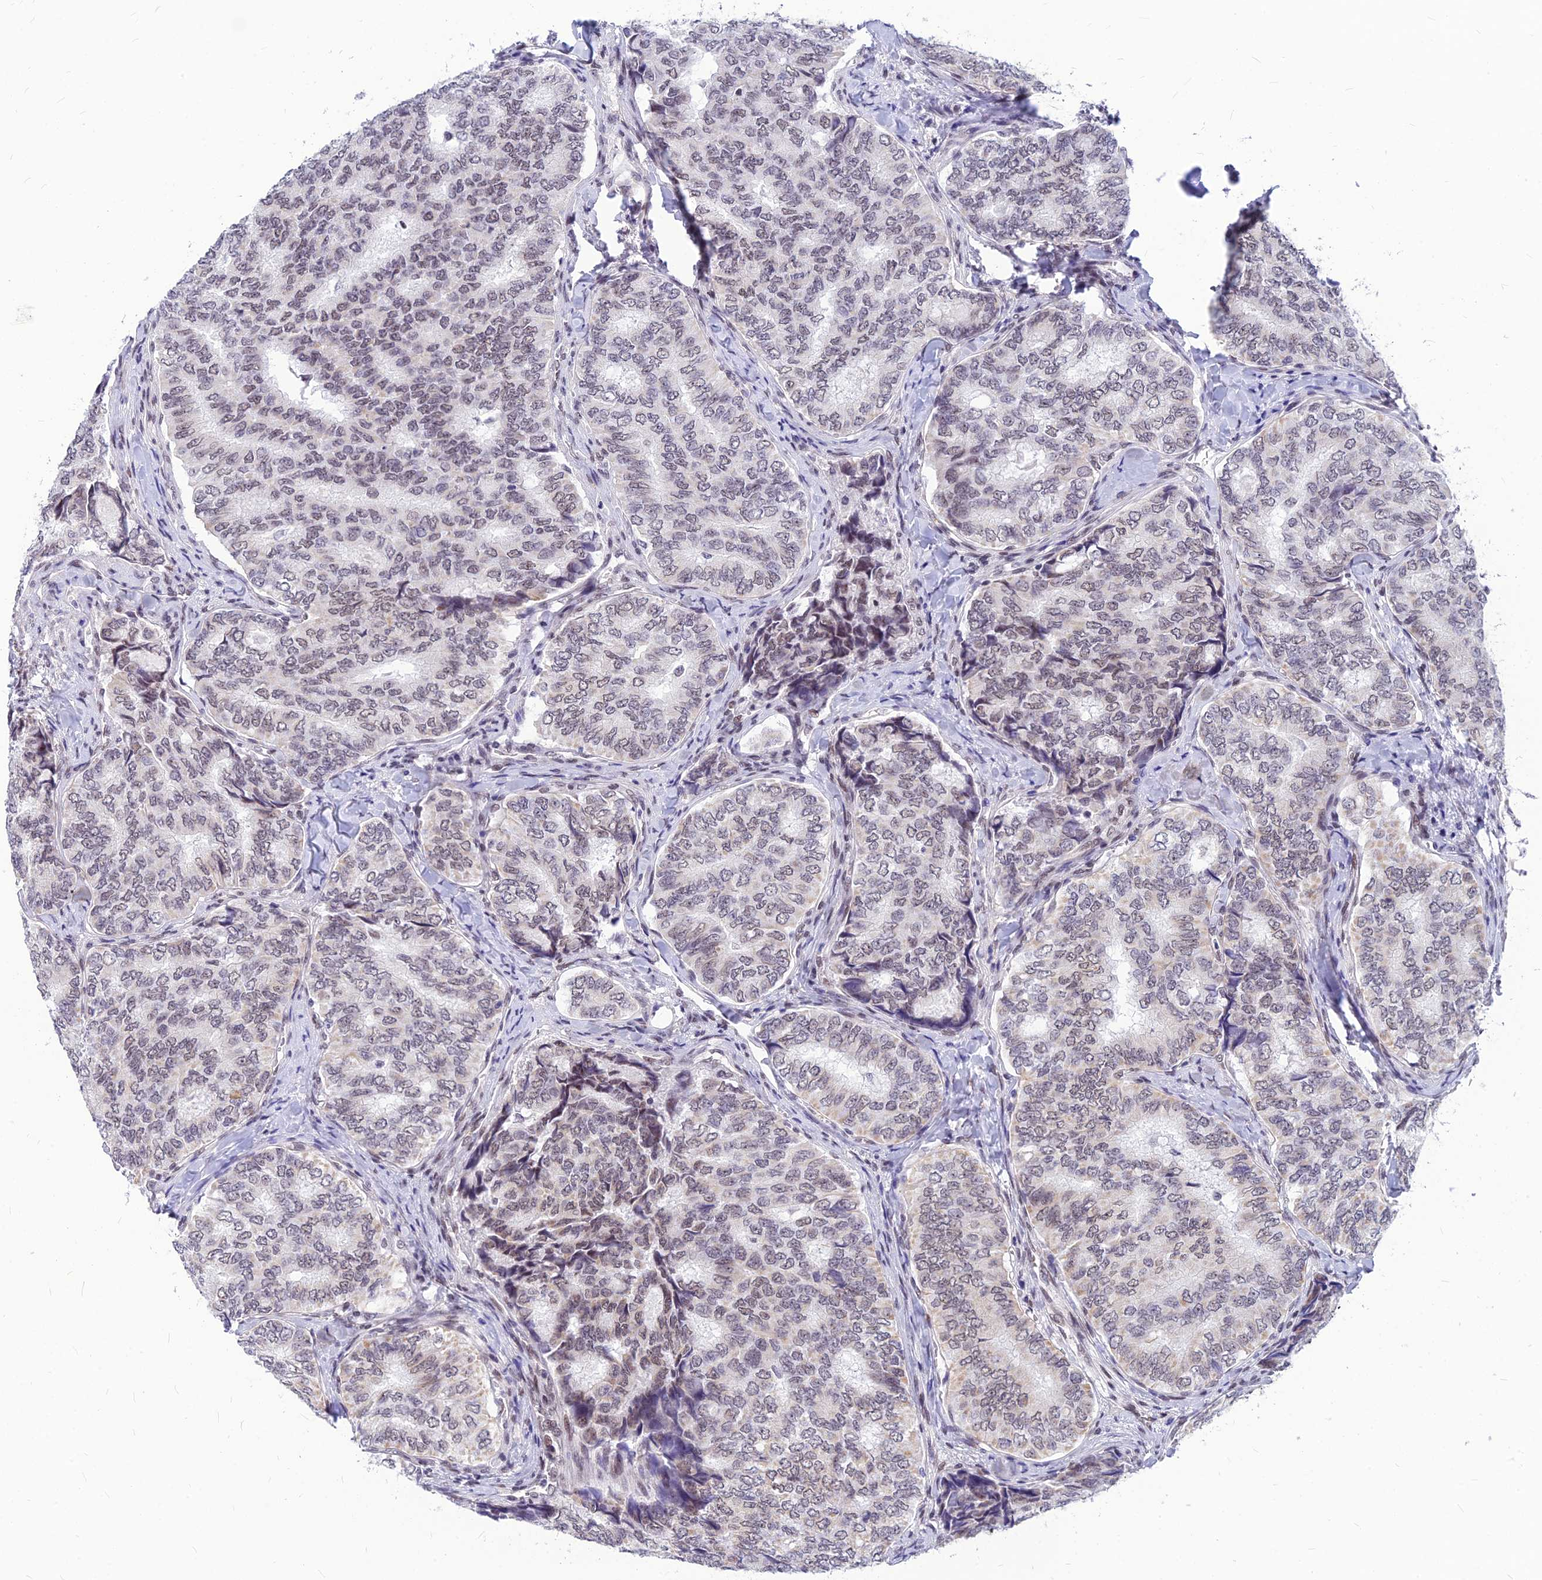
{"staining": {"intensity": "weak", "quantity": "25%-75%", "location": "cytoplasmic/membranous,nuclear"}, "tissue": "thyroid cancer", "cell_type": "Tumor cells", "image_type": "cancer", "snomed": [{"axis": "morphology", "description": "Papillary adenocarcinoma, NOS"}, {"axis": "topography", "description": "Thyroid gland"}], "caption": "IHC (DAB) staining of thyroid cancer demonstrates weak cytoplasmic/membranous and nuclear protein positivity in about 25%-75% of tumor cells.", "gene": "KCTD13", "patient": {"sex": "female", "age": 35}}